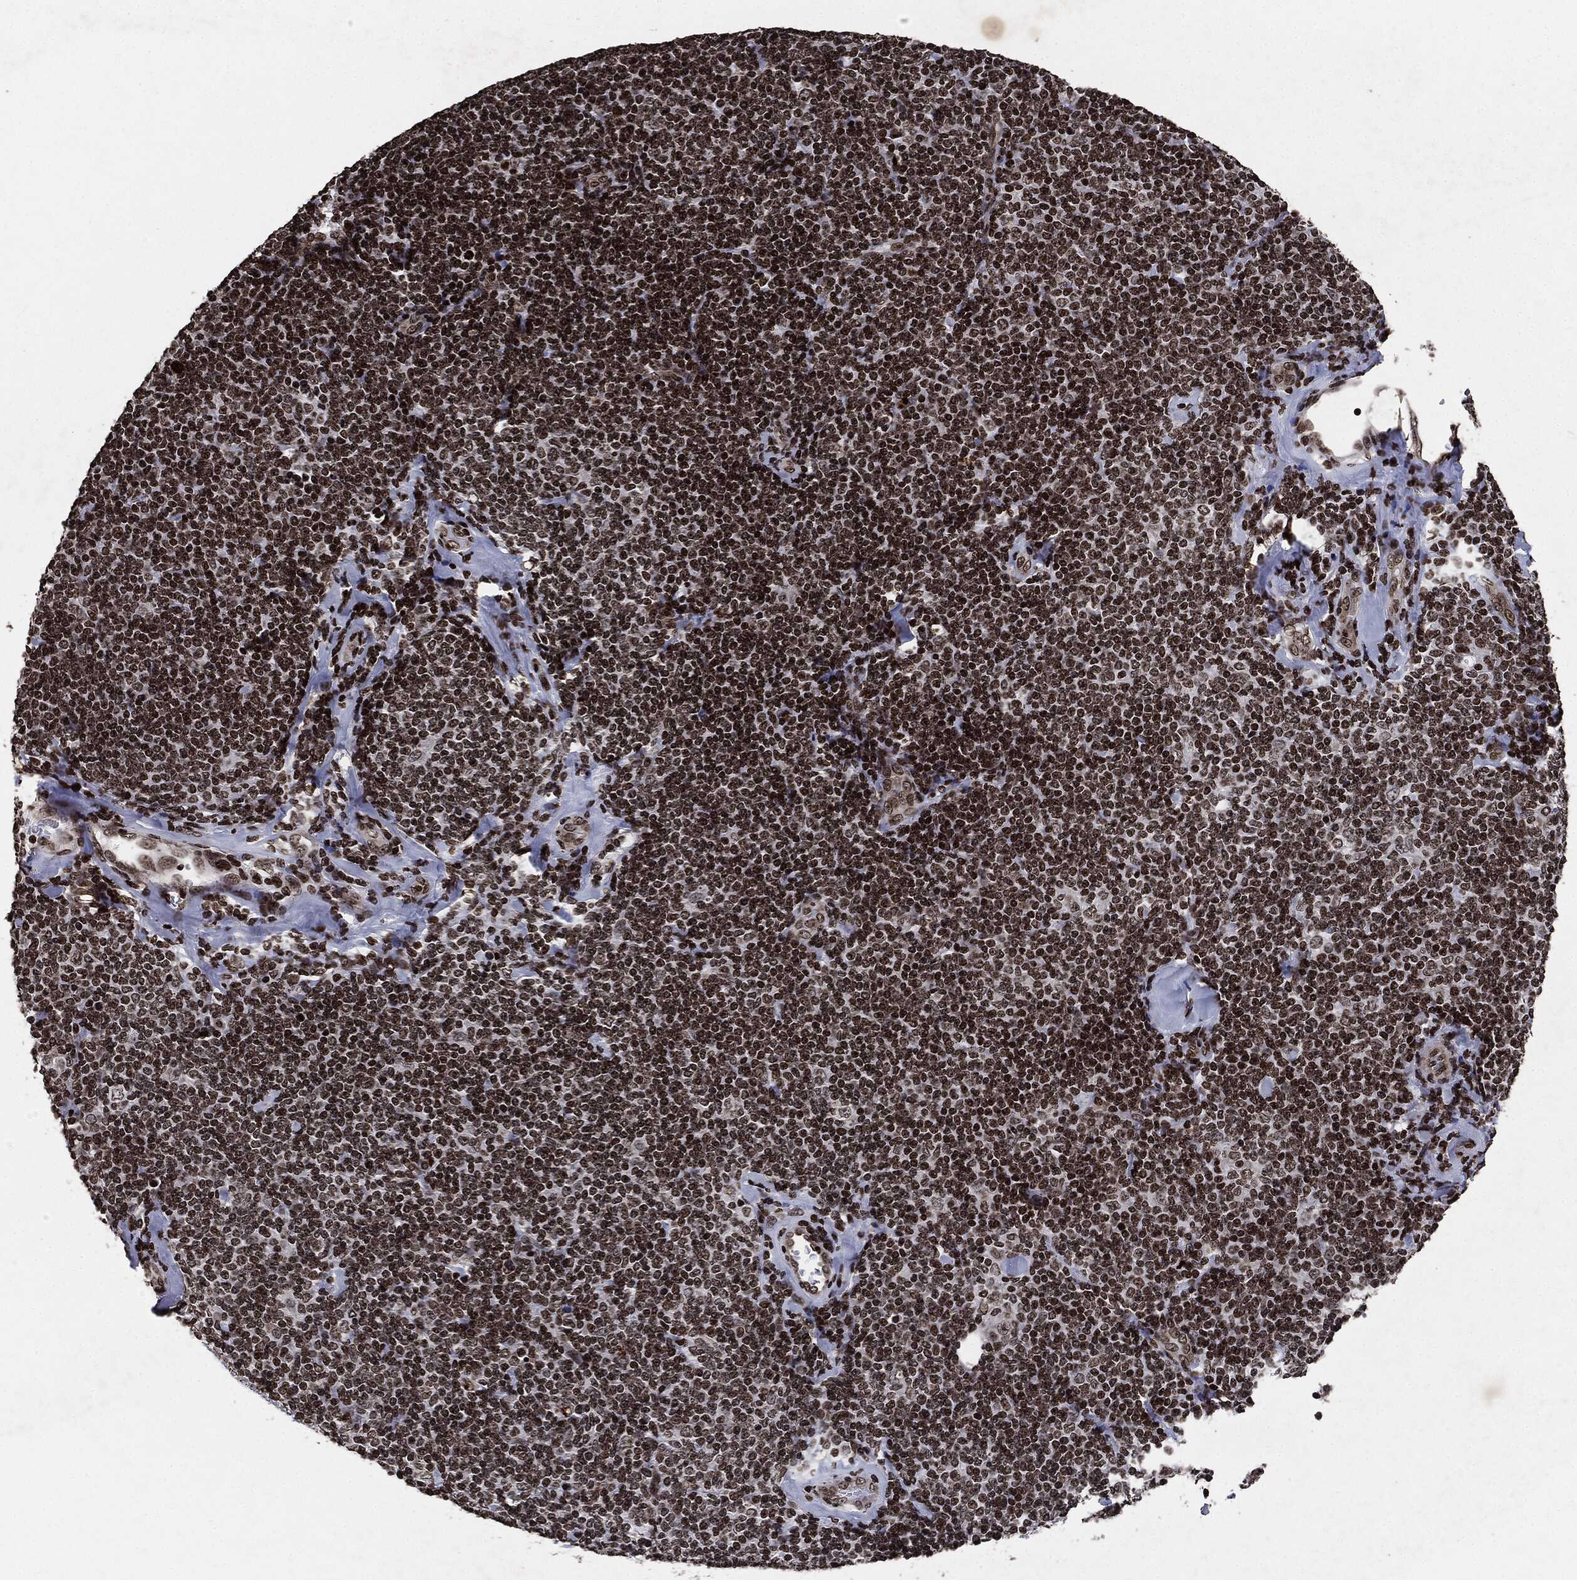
{"staining": {"intensity": "strong", "quantity": ">75%", "location": "nuclear"}, "tissue": "lymphoma", "cell_type": "Tumor cells", "image_type": "cancer", "snomed": [{"axis": "morphology", "description": "Malignant lymphoma, non-Hodgkin's type, Low grade"}, {"axis": "topography", "description": "Lymph node"}], "caption": "The photomicrograph displays a brown stain indicating the presence of a protein in the nuclear of tumor cells in lymphoma. The staining was performed using DAB (3,3'-diaminobenzidine) to visualize the protein expression in brown, while the nuclei were stained in blue with hematoxylin (Magnification: 20x).", "gene": "JUN", "patient": {"sex": "female", "age": 56}}